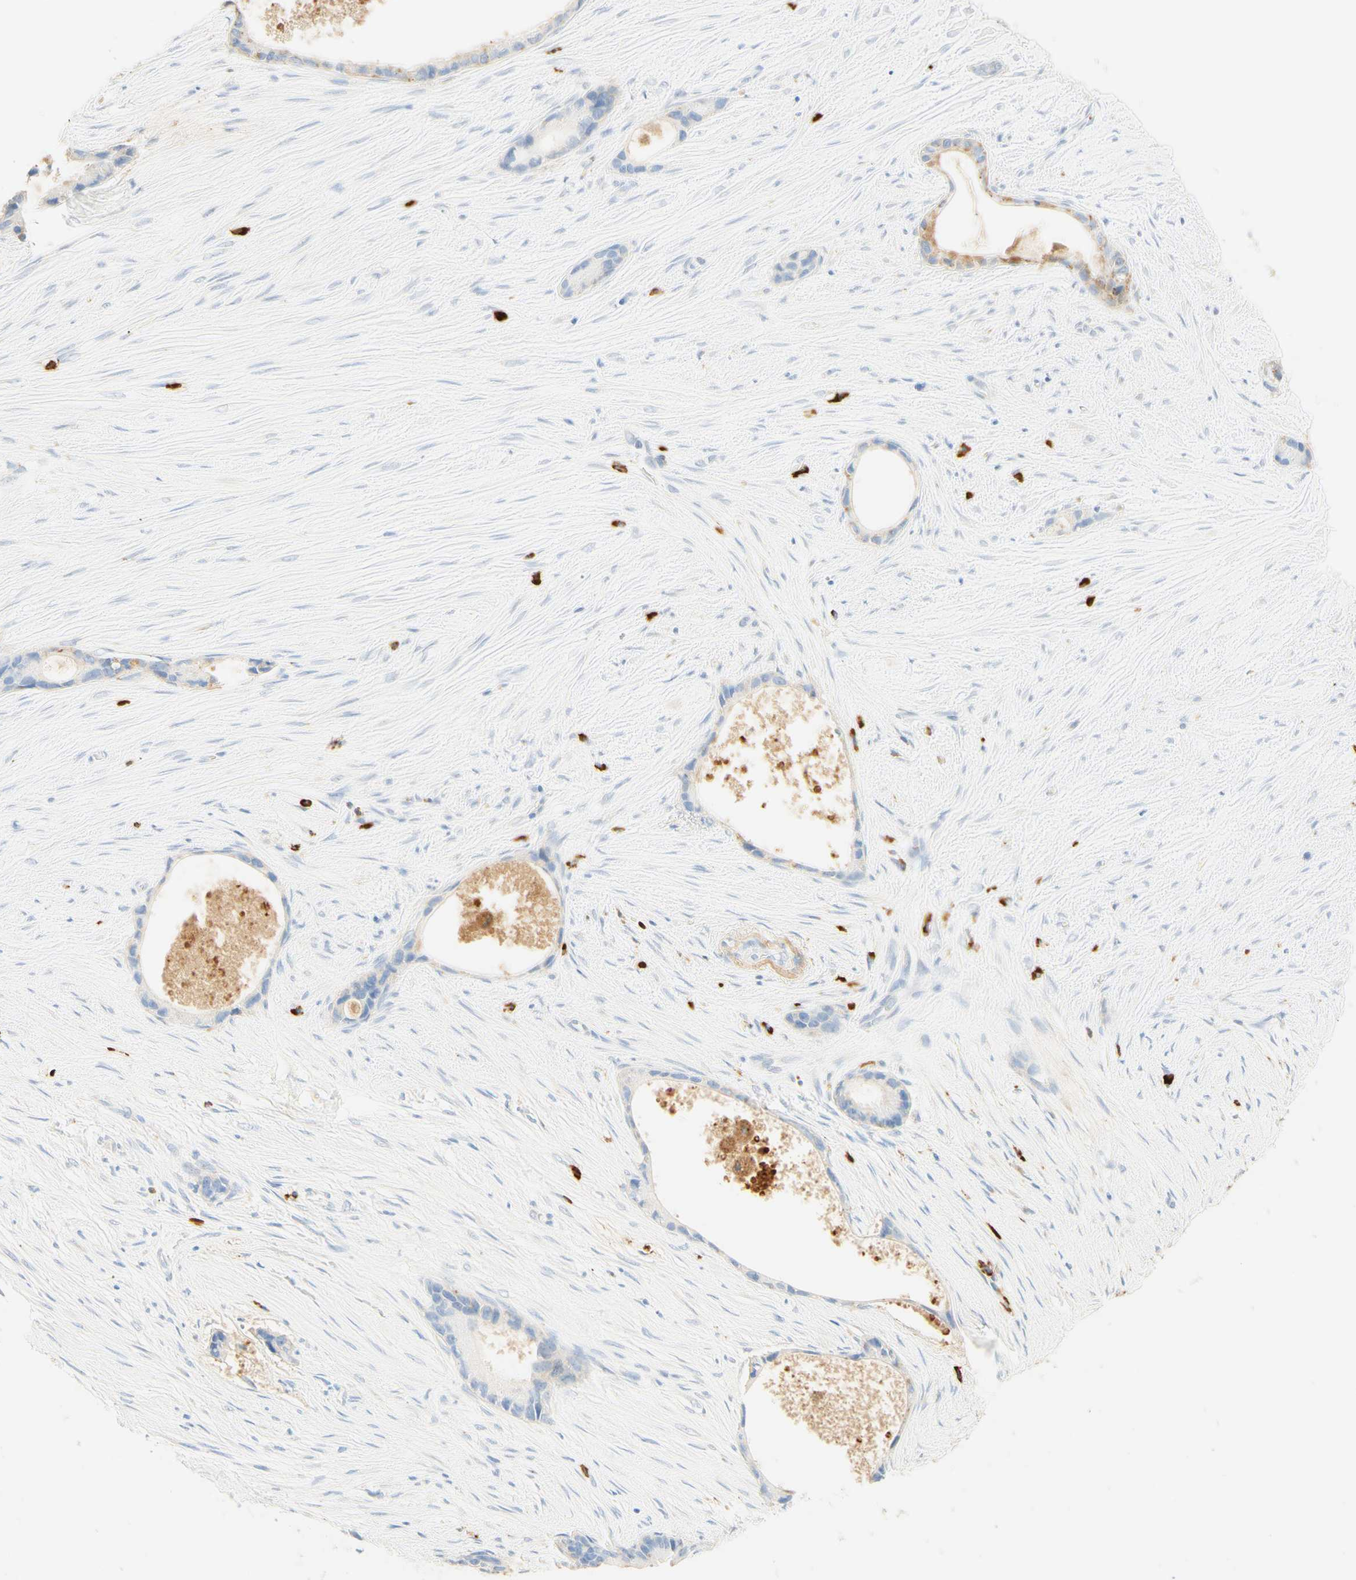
{"staining": {"intensity": "weak", "quantity": "<25%", "location": "cytoplasmic/membranous"}, "tissue": "liver cancer", "cell_type": "Tumor cells", "image_type": "cancer", "snomed": [{"axis": "morphology", "description": "Cholangiocarcinoma"}, {"axis": "topography", "description": "Liver"}], "caption": "Immunohistochemistry (IHC) of human cholangiocarcinoma (liver) displays no staining in tumor cells. (Brightfield microscopy of DAB (3,3'-diaminobenzidine) immunohistochemistry at high magnification).", "gene": "CD63", "patient": {"sex": "female", "age": 55}}